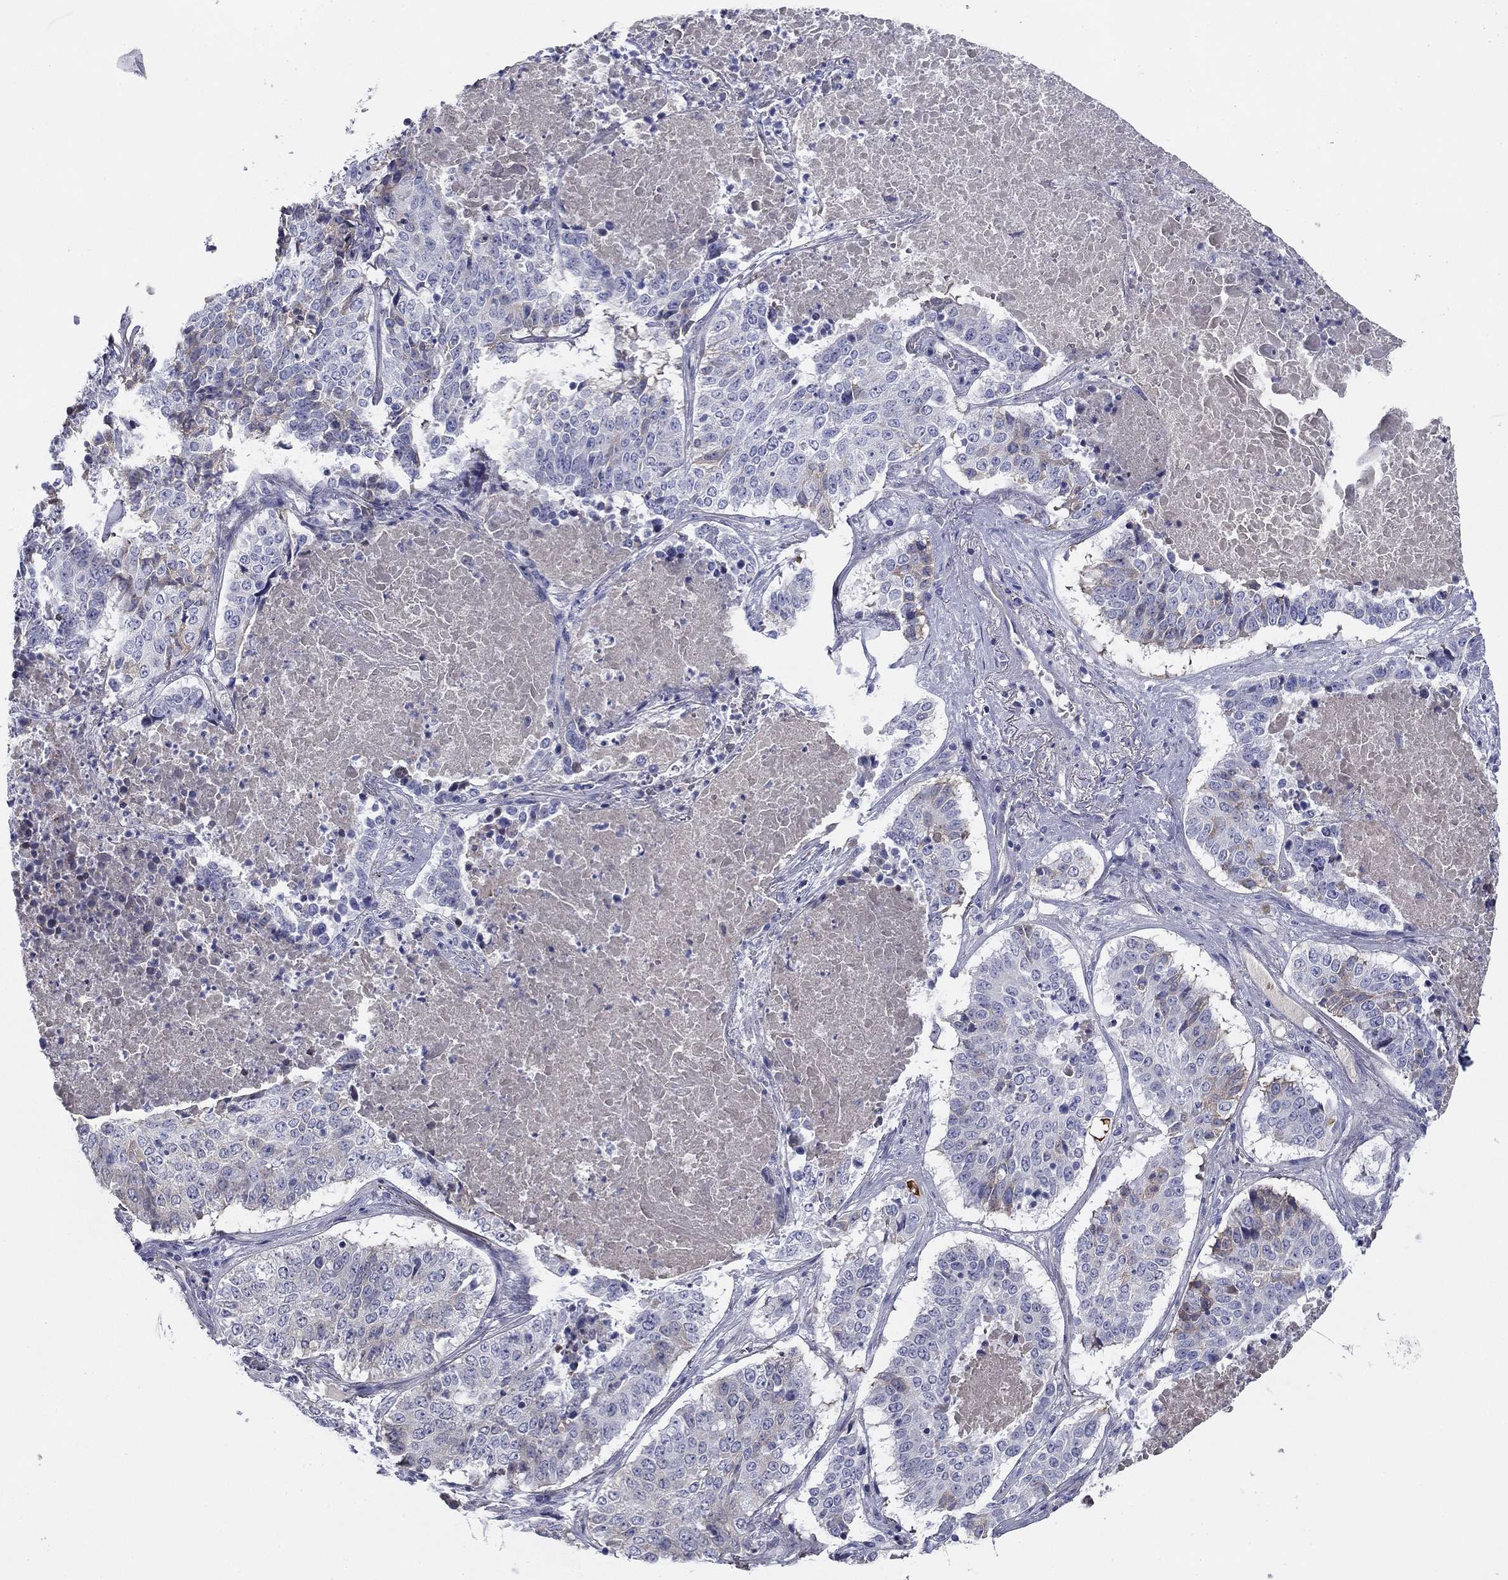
{"staining": {"intensity": "negative", "quantity": "none", "location": "none"}, "tissue": "lung cancer", "cell_type": "Tumor cells", "image_type": "cancer", "snomed": [{"axis": "morphology", "description": "Squamous cell carcinoma, NOS"}, {"axis": "topography", "description": "Lung"}], "caption": "Tumor cells are negative for brown protein staining in squamous cell carcinoma (lung). (DAB IHC visualized using brightfield microscopy, high magnification).", "gene": "CPLX4", "patient": {"sex": "male", "age": 64}}